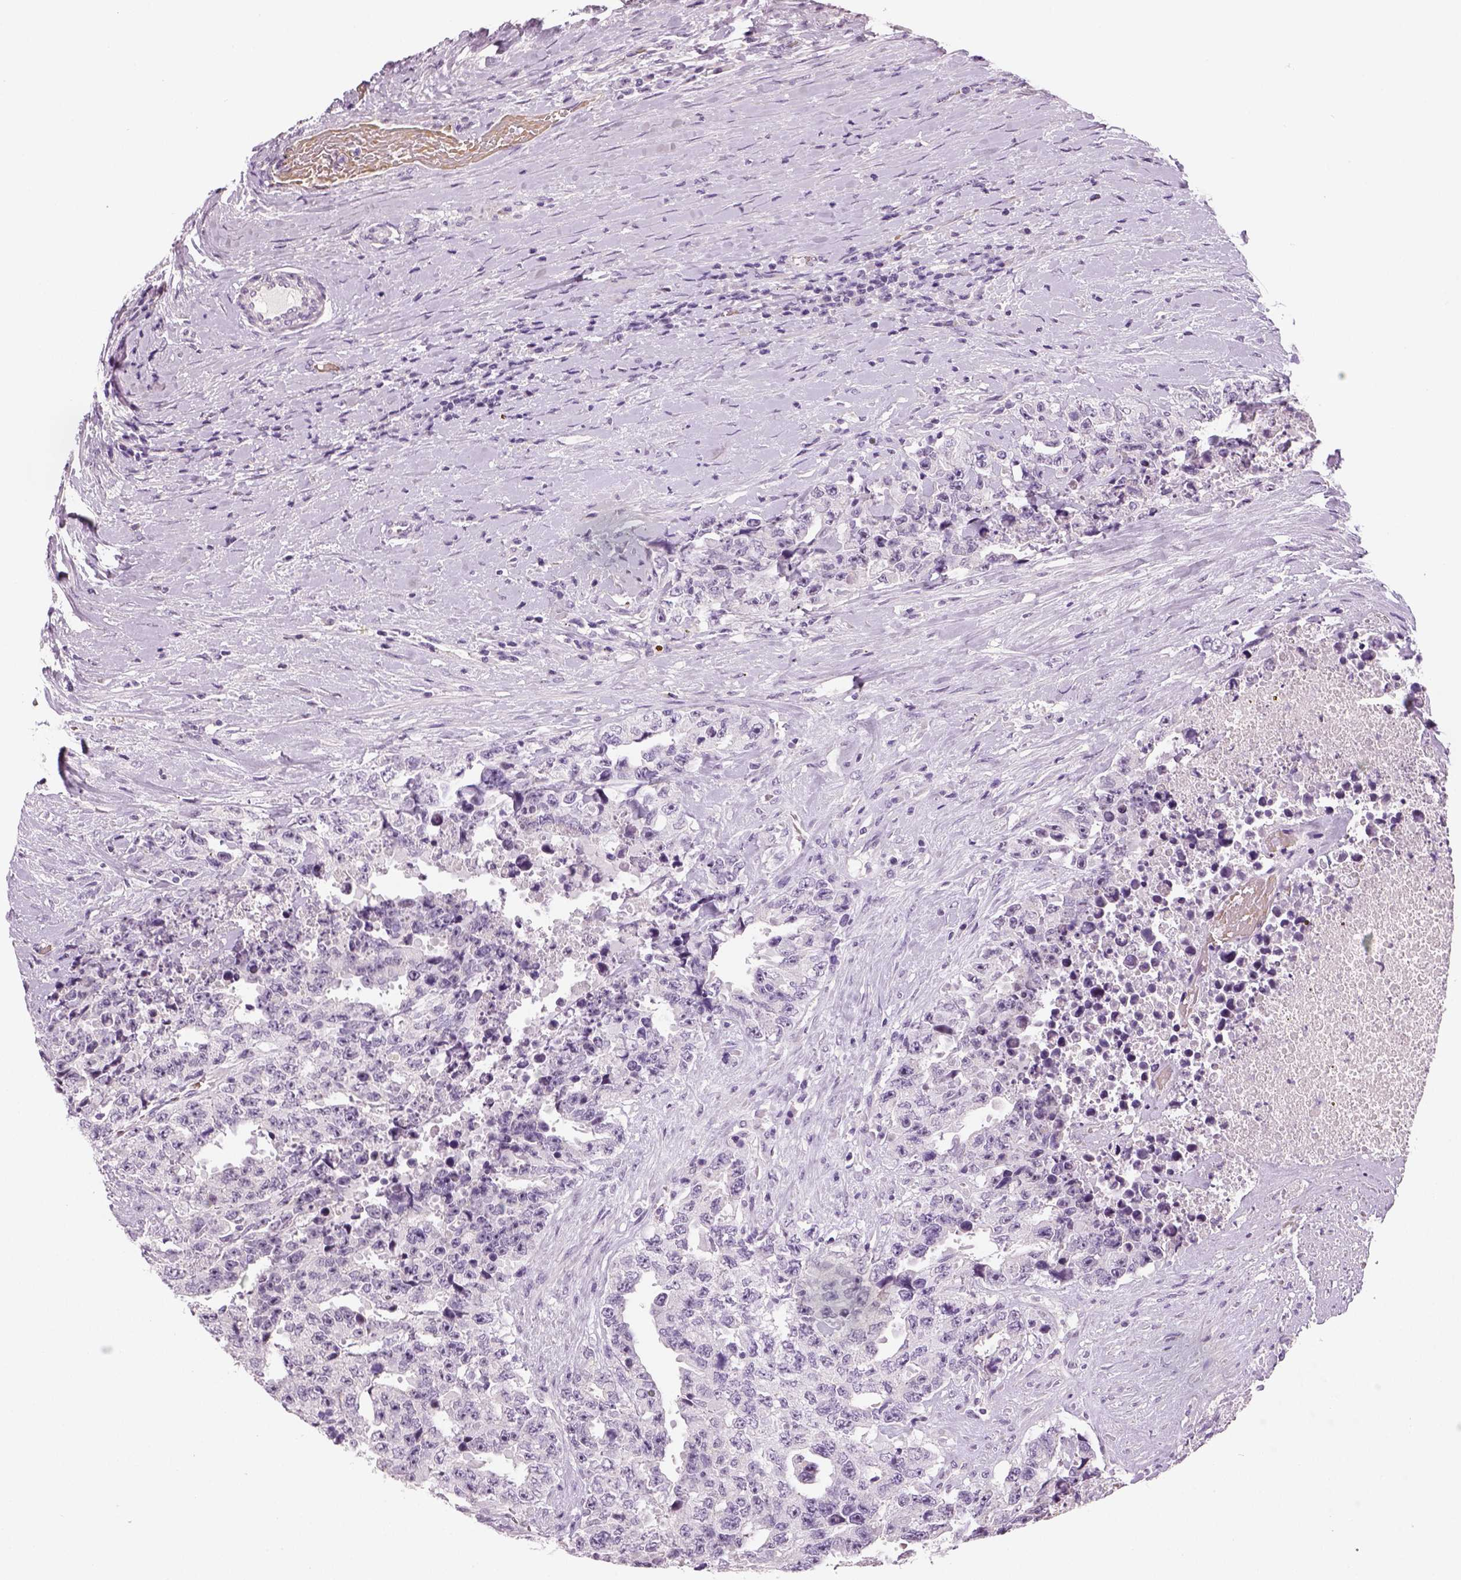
{"staining": {"intensity": "negative", "quantity": "none", "location": "none"}, "tissue": "testis cancer", "cell_type": "Tumor cells", "image_type": "cancer", "snomed": [{"axis": "morphology", "description": "Carcinoma, Embryonal, NOS"}, {"axis": "topography", "description": "Testis"}], "caption": "IHC micrograph of neoplastic tissue: human testis cancer stained with DAB (3,3'-diaminobenzidine) displays no significant protein staining in tumor cells. Nuclei are stained in blue.", "gene": "TSPAN7", "patient": {"sex": "male", "age": 24}}